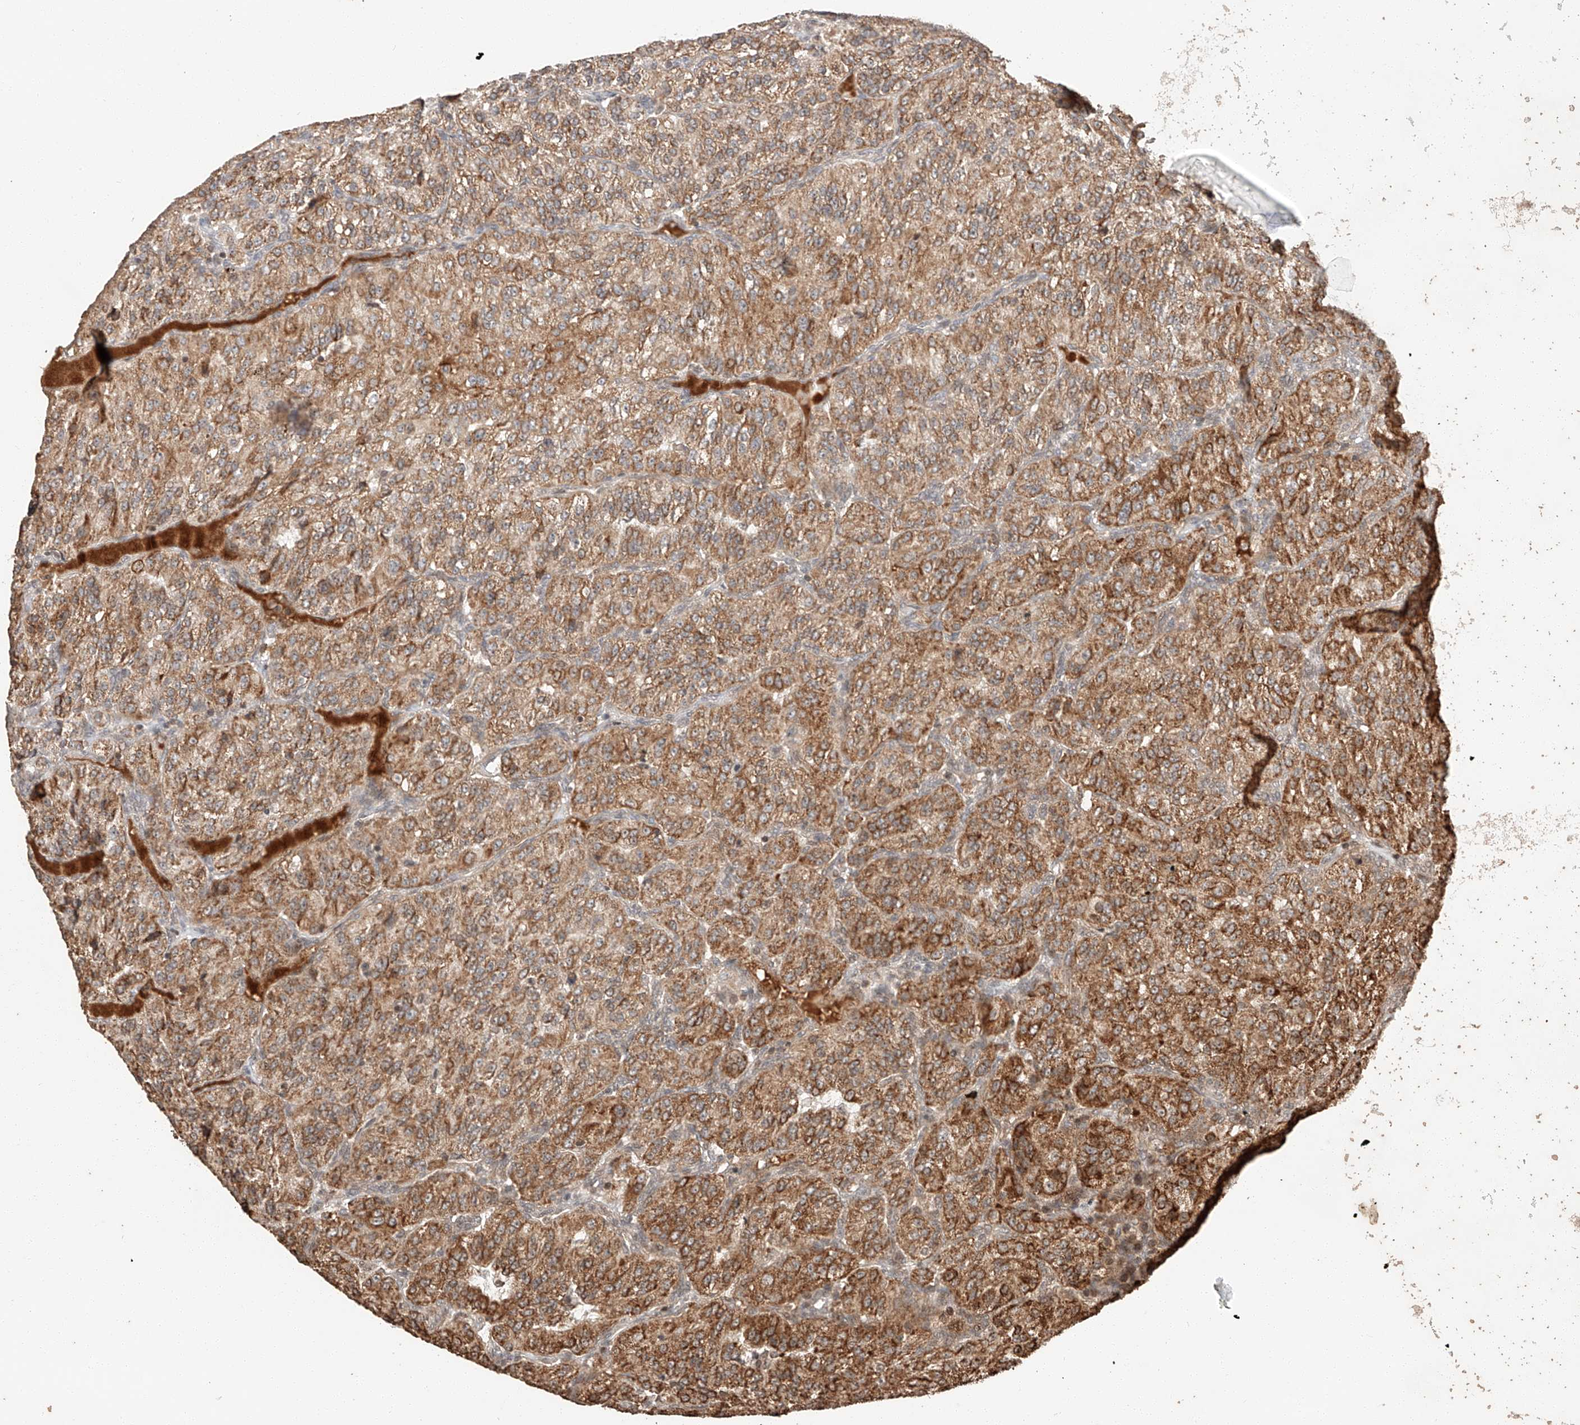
{"staining": {"intensity": "moderate", "quantity": ">75%", "location": "cytoplasmic/membranous"}, "tissue": "renal cancer", "cell_type": "Tumor cells", "image_type": "cancer", "snomed": [{"axis": "morphology", "description": "Adenocarcinoma, NOS"}, {"axis": "topography", "description": "Kidney"}], "caption": "Human renal cancer (adenocarcinoma) stained for a protein (brown) displays moderate cytoplasmic/membranous positive staining in about >75% of tumor cells.", "gene": "ARHGAP33", "patient": {"sex": "female", "age": 63}}